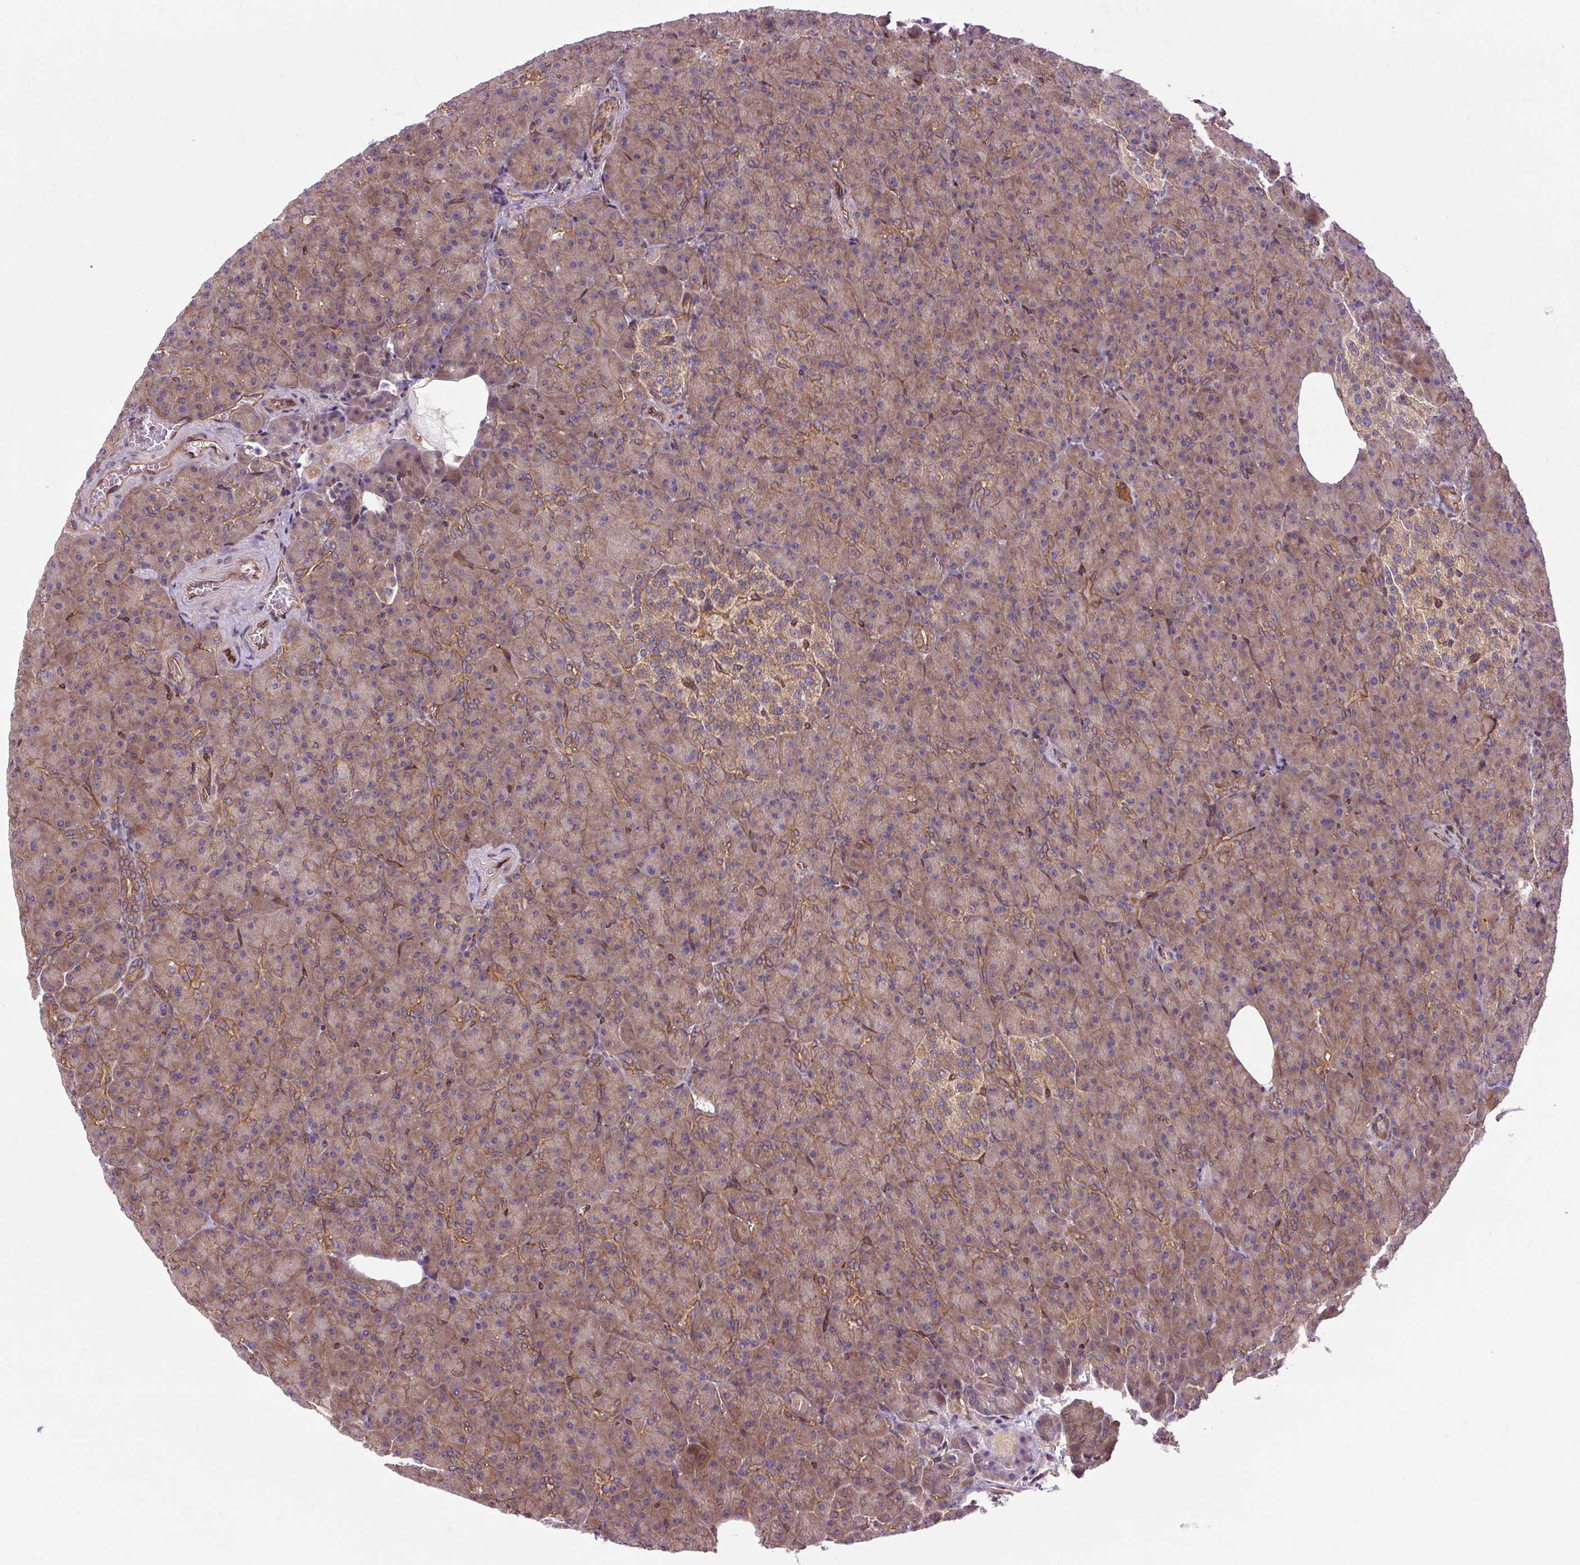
{"staining": {"intensity": "weak", "quantity": ">75%", "location": "cytoplasmic/membranous"}, "tissue": "pancreas", "cell_type": "Exocrine glandular cells", "image_type": "normal", "snomed": [{"axis": "morphology", "description": "Normal tissue, NOS"}, {"axis": "topography", "description": "Pancreas"}], "caption": "The histopathology image reveals immunohistochemical staining of benign pancreas. There is weak cytoplasmic/membranous expression is identified in about >75% of exocrine glandular cells.", "gene": "CCDC93", "patient": {"sex": "female", "age": 74}}